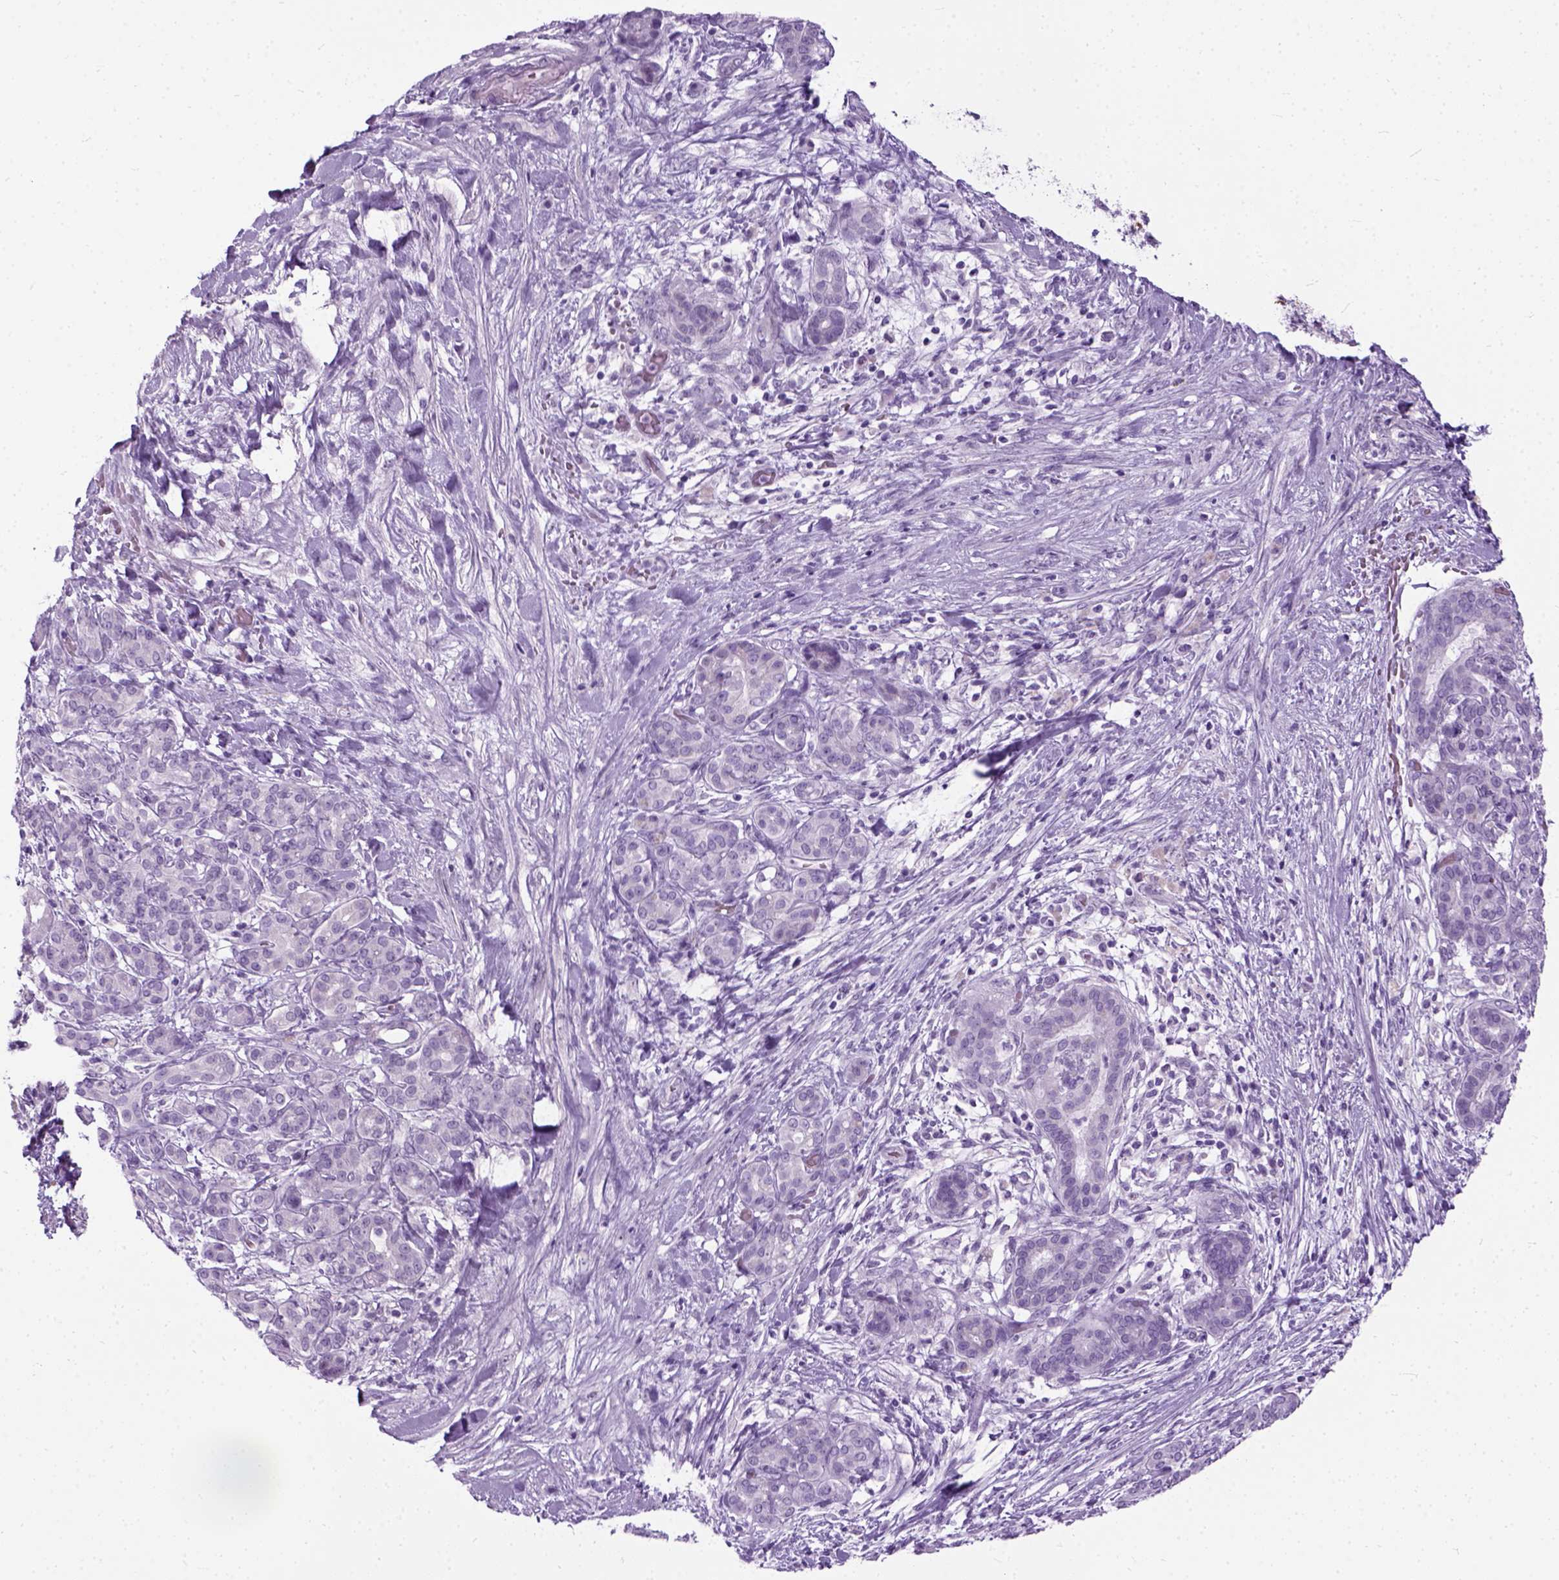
{"staining": {"intensity": "negative", "quantity": "none", "location": "none"}, "tissue": "pancreatic cancer", "cell_type": "Tumor cells", "image_type": "cancer", "snomed": [{"axis": "morphology", "description": "Adenocarcinoma, NOS"}, {"axis": "topography", "description": "Pancreas"}], "caption": "This image is of pancreatic cancer (adenocarcinoma) stained with immunohistochemistry to label a protein in brown with the nuclei are counter-stained blue. There is no positivity in tumor cells.", "gene": "AXDND1", "patient": {"sex": "male", "age": 44}}